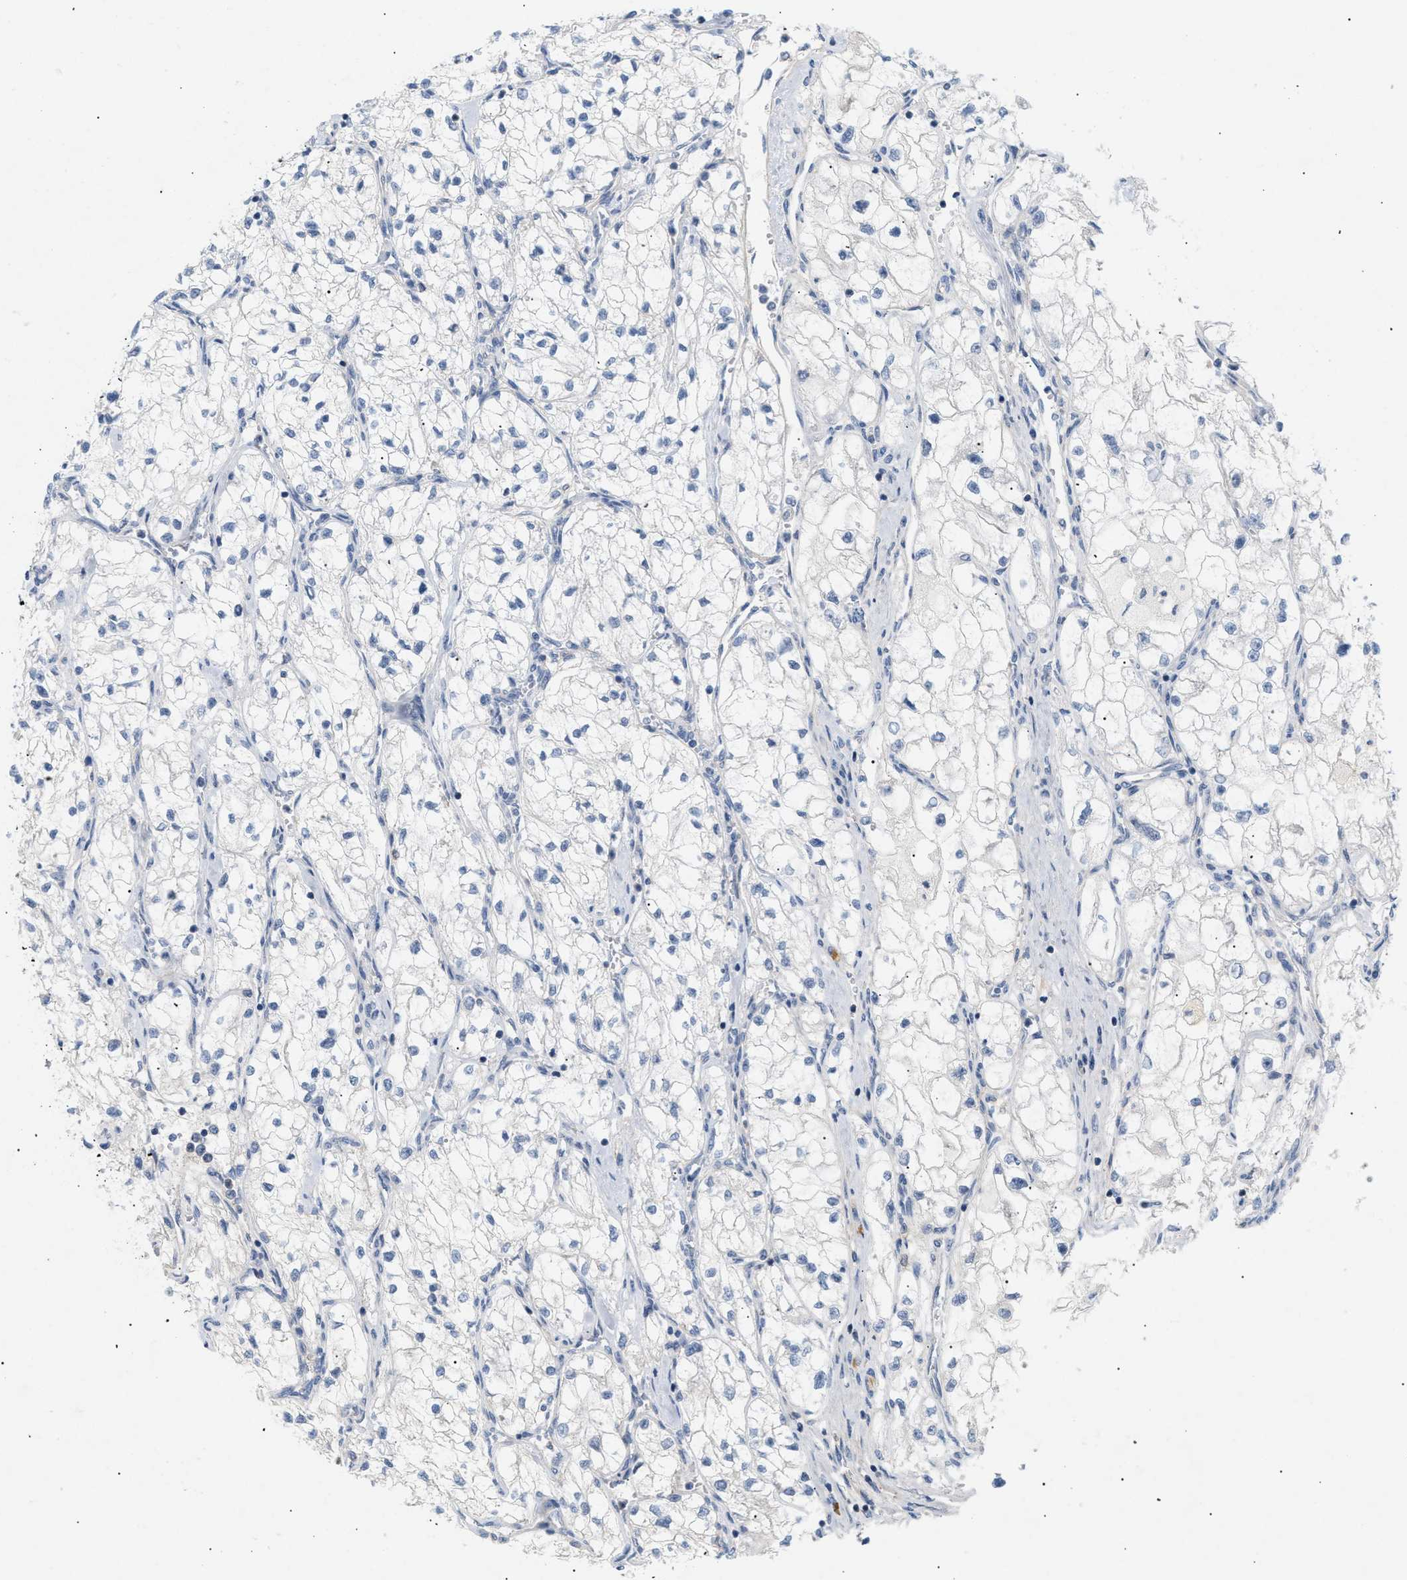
{"staining": {"intensity": "negative", "quantity": "none", "location": "none"}, "tissue": "renal cancer", "cell_type": "Tumor cells", "image_type": "cancer", "snomed": [{"axis": "morphology", "description": "Adenocarcinoma, NOS"}, {"axis": "topography", "description": "Kidney"}], "caption": "Tumor cells show no significant positivity in renal adenocarcinoma.", "gene": "FARS2", "patient": {"sex": "female", "age": 70}}